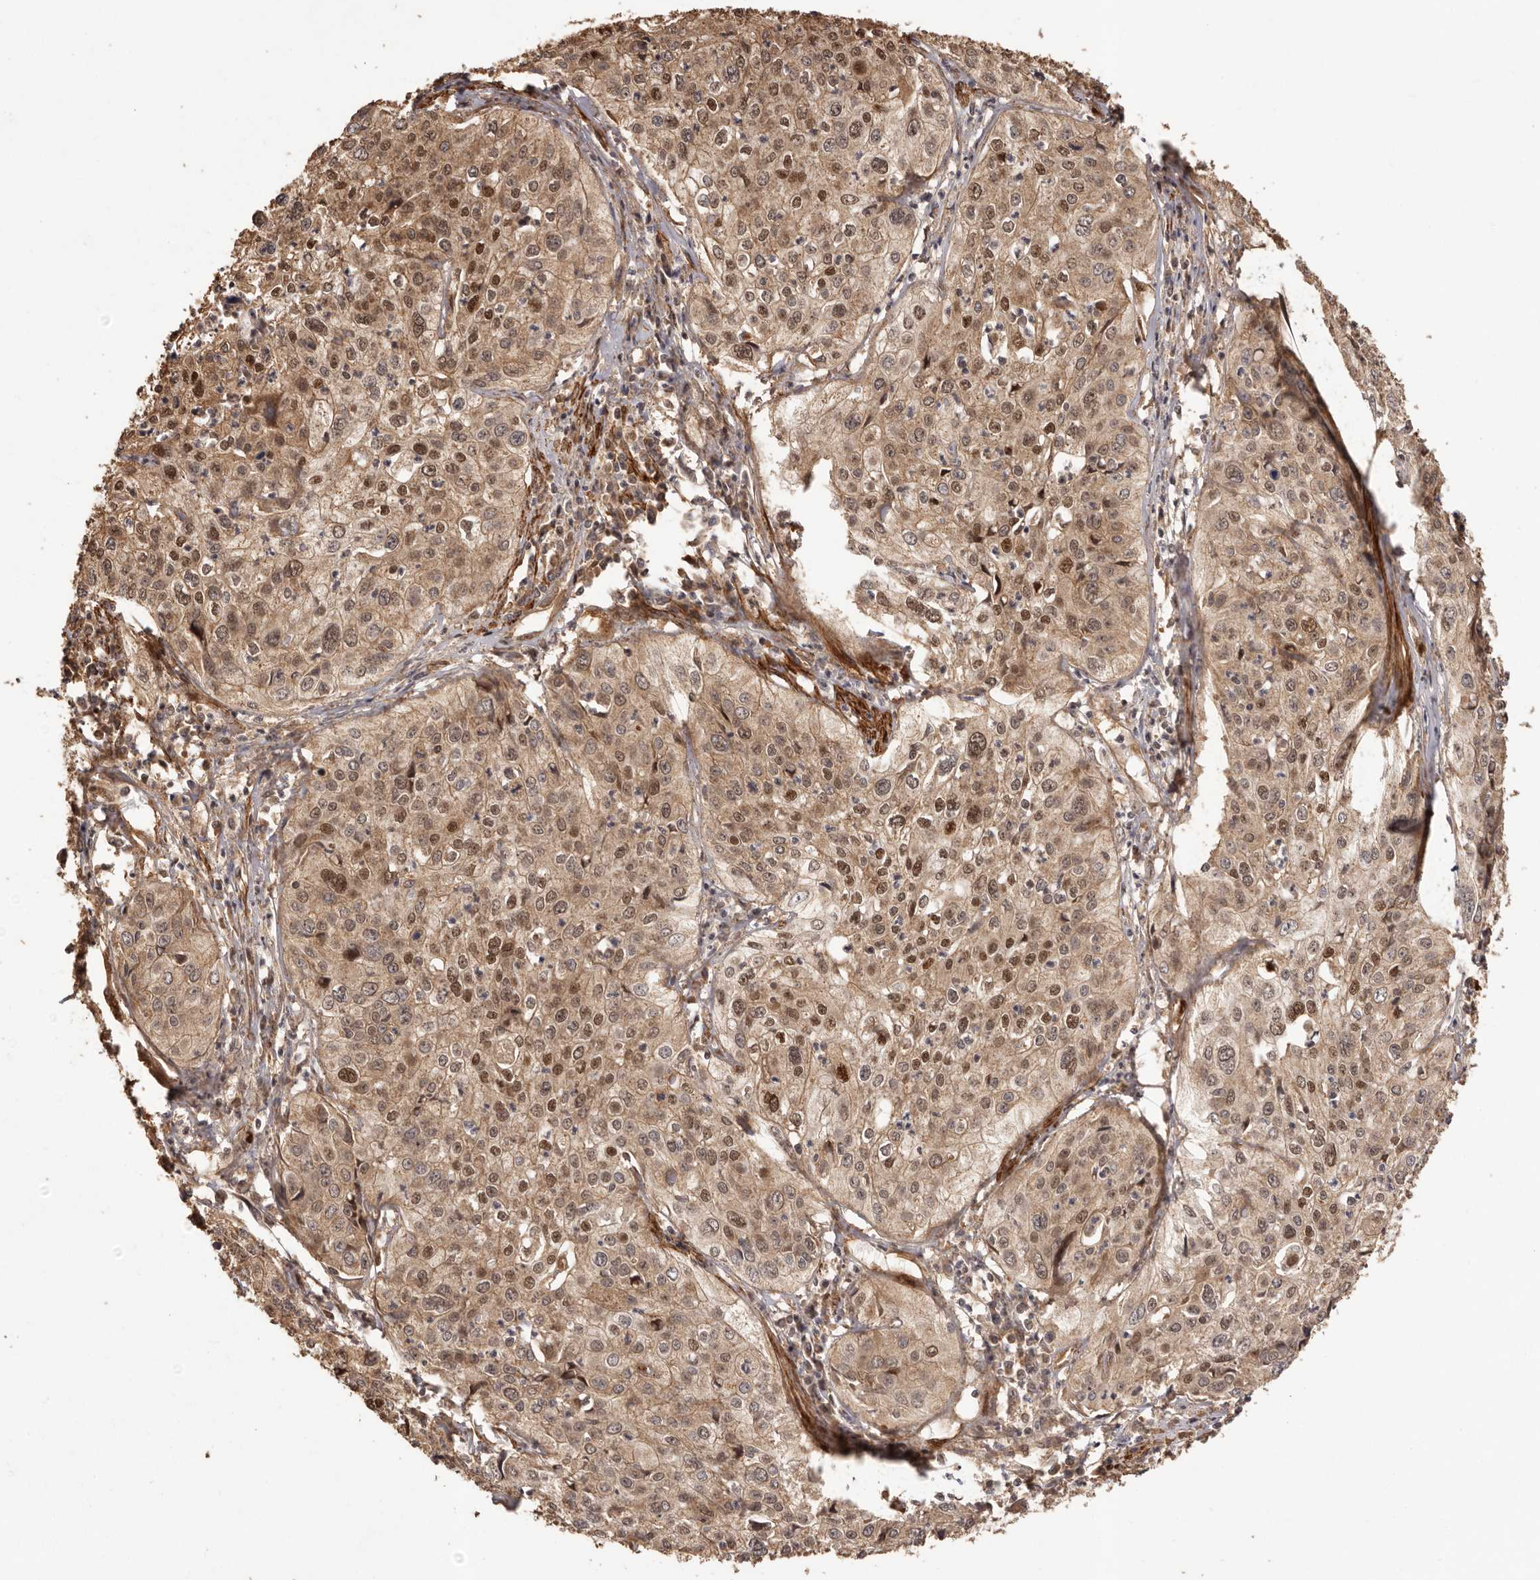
{"staining": {"intensity": "moderate", "quantity": ">75%", "location": "cytoplasmic/membranous,nuclear"}, "tissue": "cervical cancer", "cell_type": "Tumor cells", "image_type": "cancer", "snomed": [{"axis": "morphology", "description": "Squamous cell carcinoma, NOS"}, {"axis": "topography", "description": "Cervix"}], "caption": "Protein staining exhibits moderate cytoplasmic/membranous and nuclear expression in approximately >75% of tumor cells in cervical cancer (squamous cell carcinoma).", "gene": "UBR2", "patient": {"sex": "female", "age": 31}}